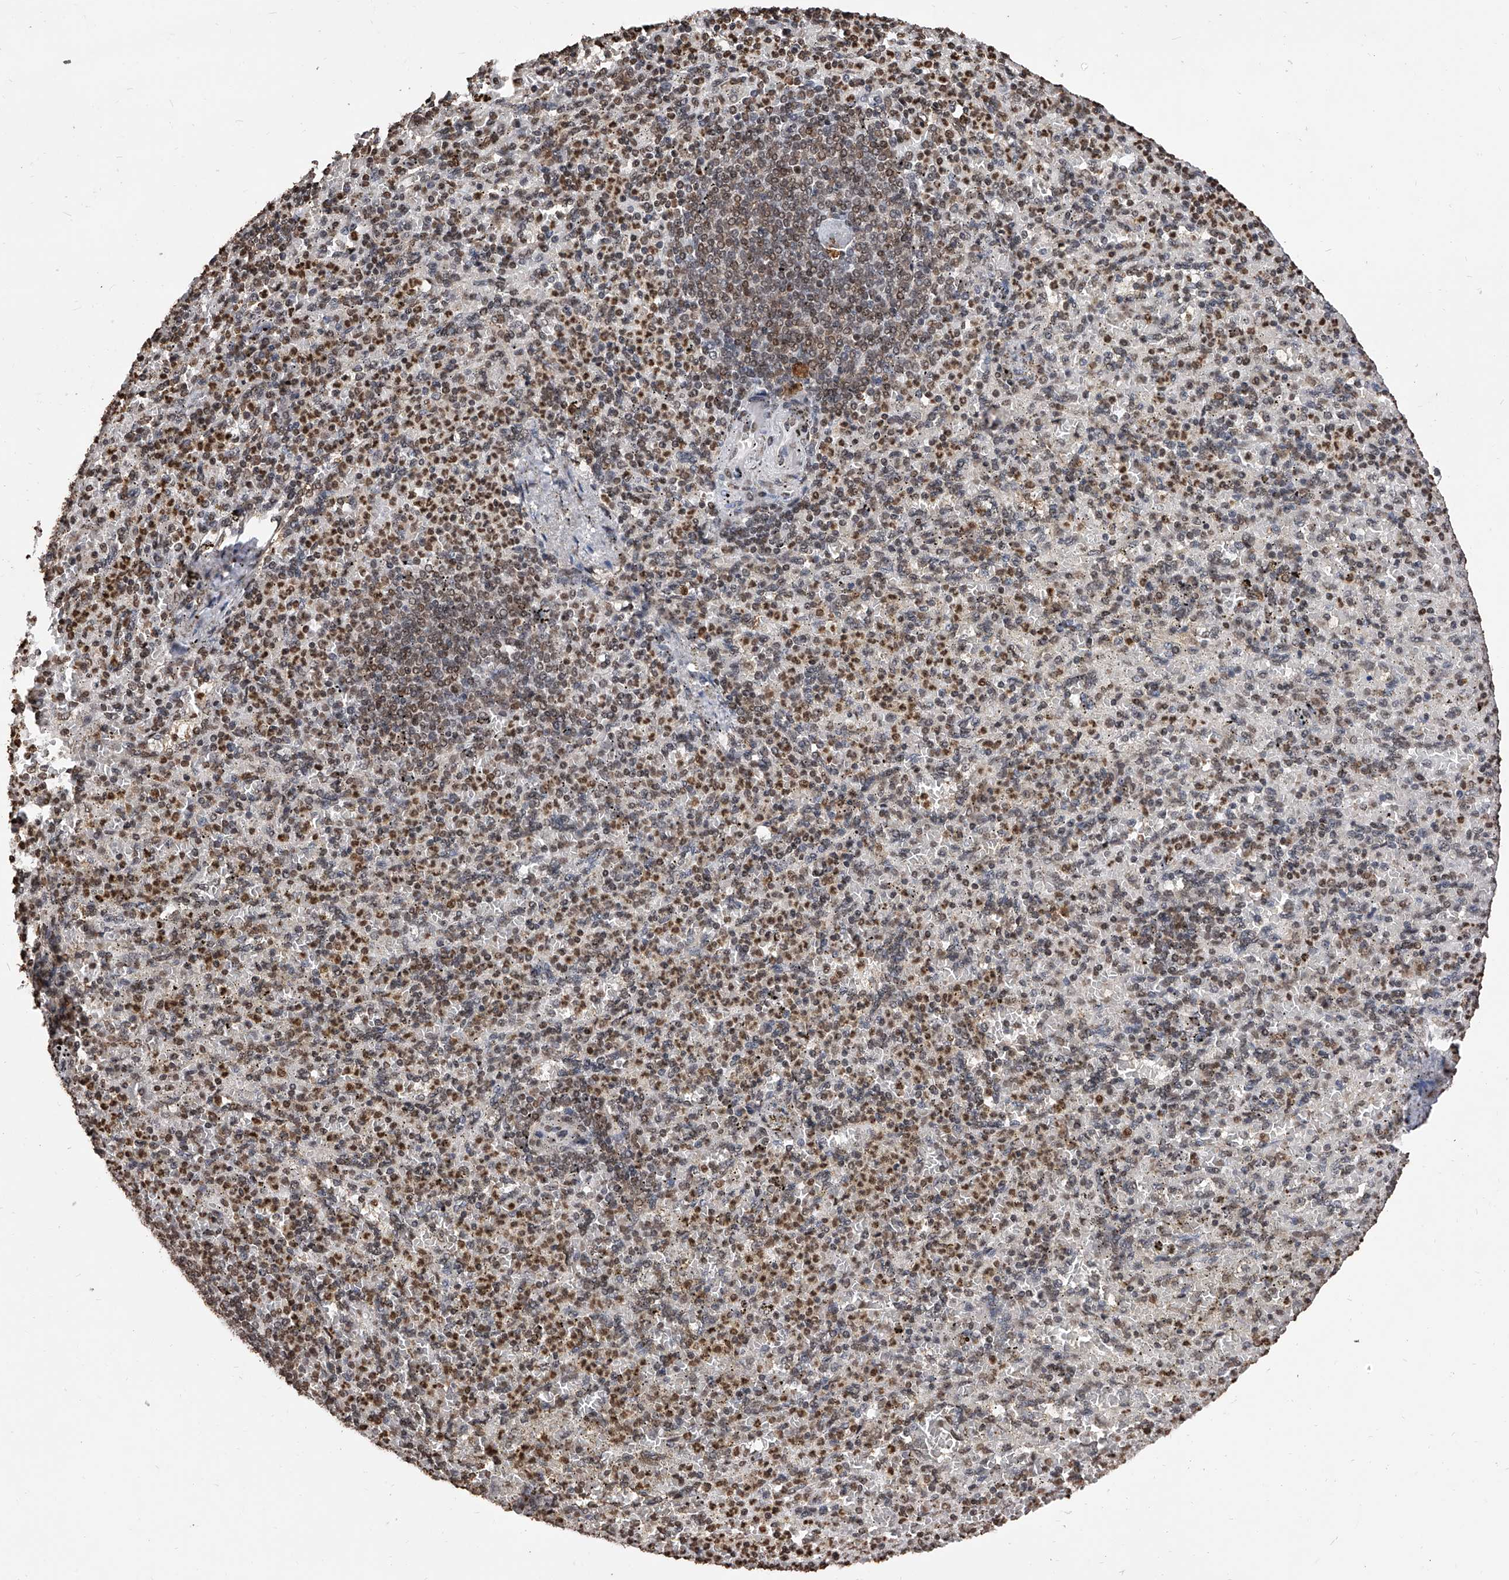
{"staining": {"intensity": "moderate", "quantity": ">75%", "location": "nuclear"}, "tissue": "spleen", "cell_type": "Cells in red pulp", "image_type": "normal", "snomed": [{"axis": "morphology", "description": "Normal tissue, NOS"}, {"axis": "topography", "description": "Spleen"}], "caption": "High-magnification brightfield microscopy of benign spleen stained with DAB (3,3'-diaminobenzidine) (brown) and counterstained with hematoxylin (blue). cells in red pulp exhibit moderate nuclear staining is present in about>75% of cells. Using DAB (3,3'-diaminobenzidine) (brown) and hematoxylin (blue) stains, captured at high magnification using brightfield microscopy.", "gene": "CFAP410", "patient": {"sex": "female", "age": 74}}